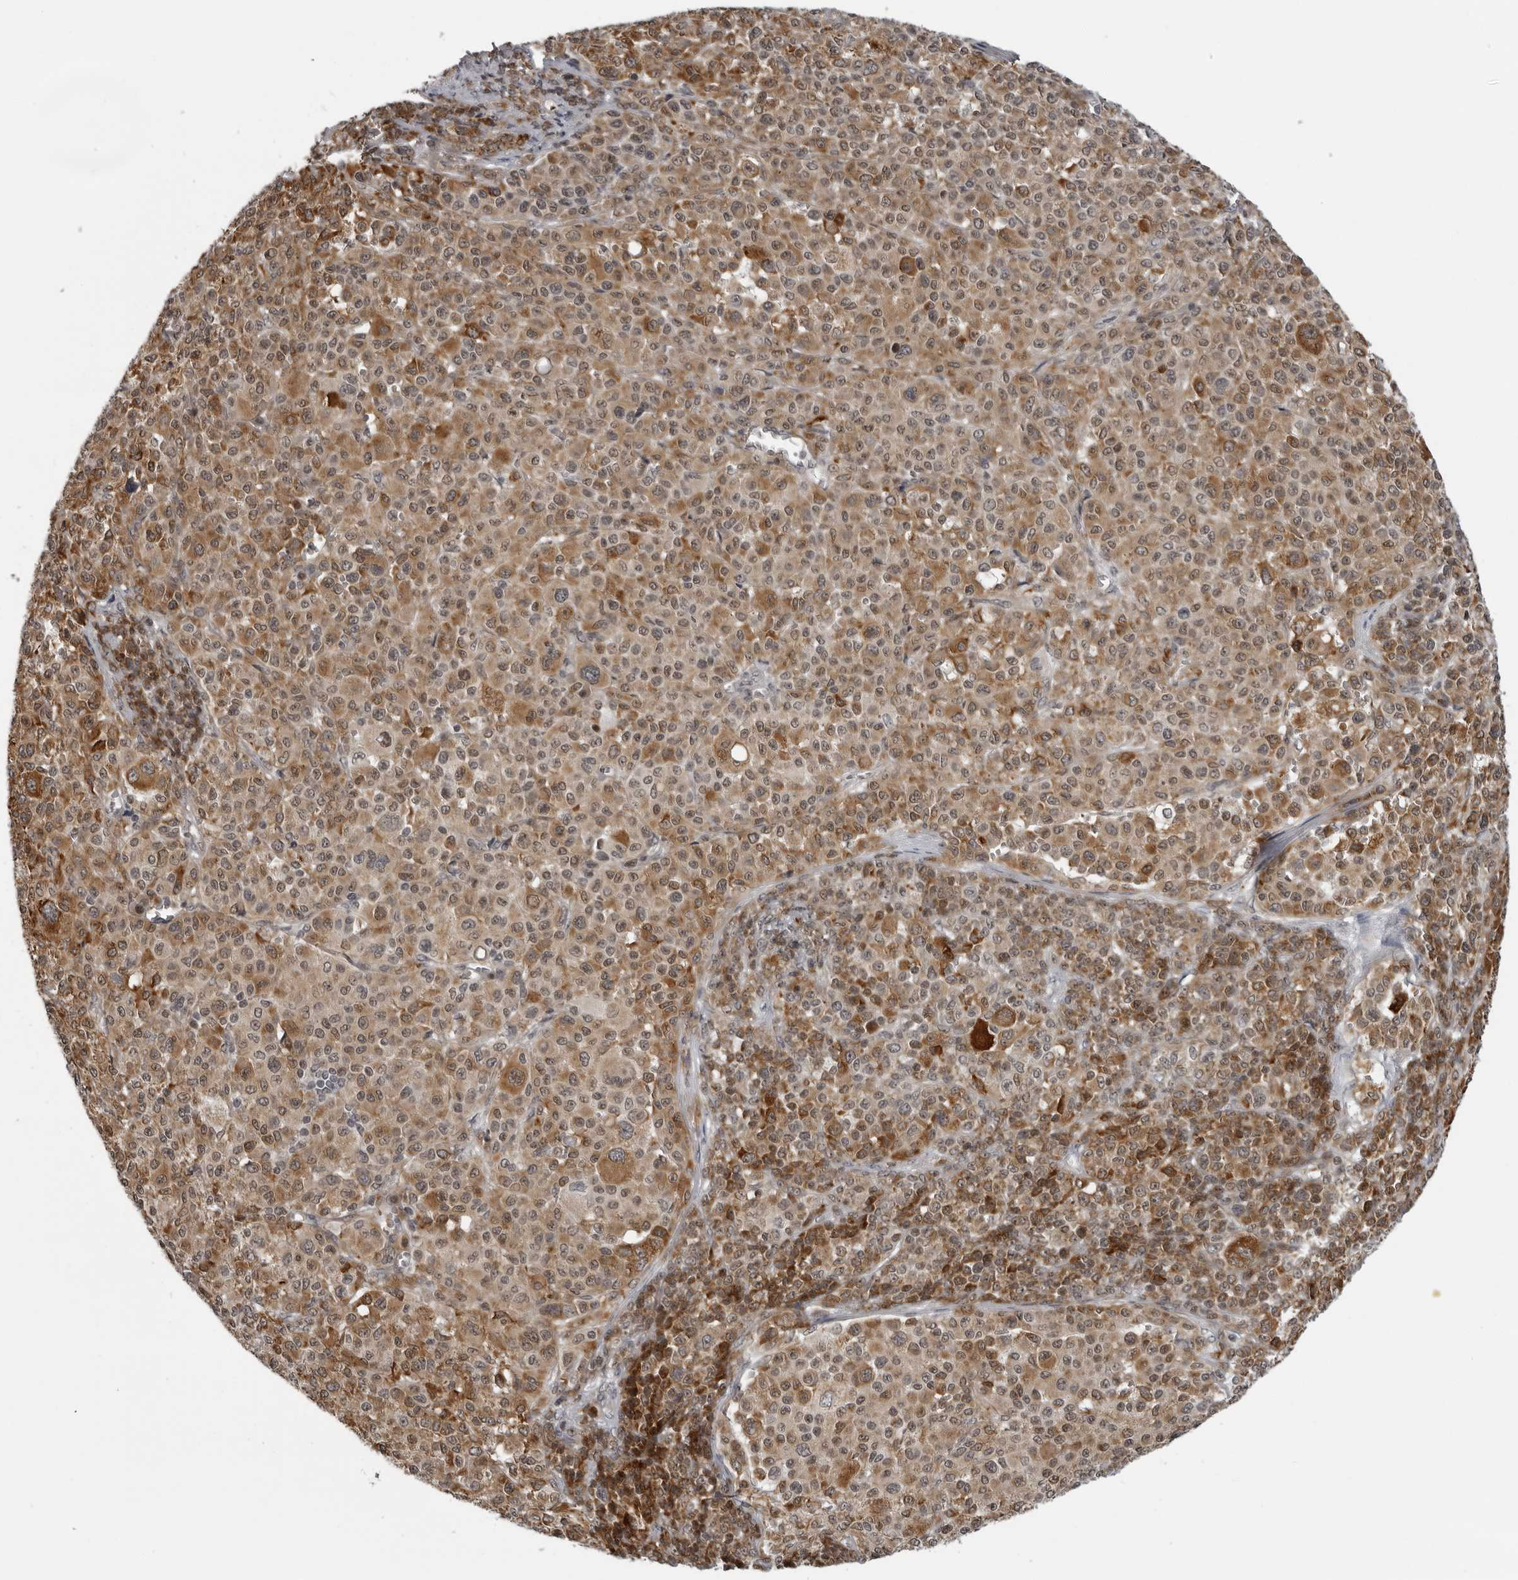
{"staining": {"intensity": "strong", "quantity": ">75%", "location": "cytoplasmic/membranous"}, "tissue": "melanoma", "cell_type": "Tumor cells", "image_type": "cancer", "snomed": [{"axis": "morphology", "description": "Malignant melanoma, Metastatic site"}, {"axis": "topography", "description": "Skin"}], "caption": "Human melanoma stained with a brown dye shows strong cytoplasmic/membranous positive positivity in about >75% of tumor cells.", "gene": "THOP1", "patient": {"sex": "female", "age": 74}}